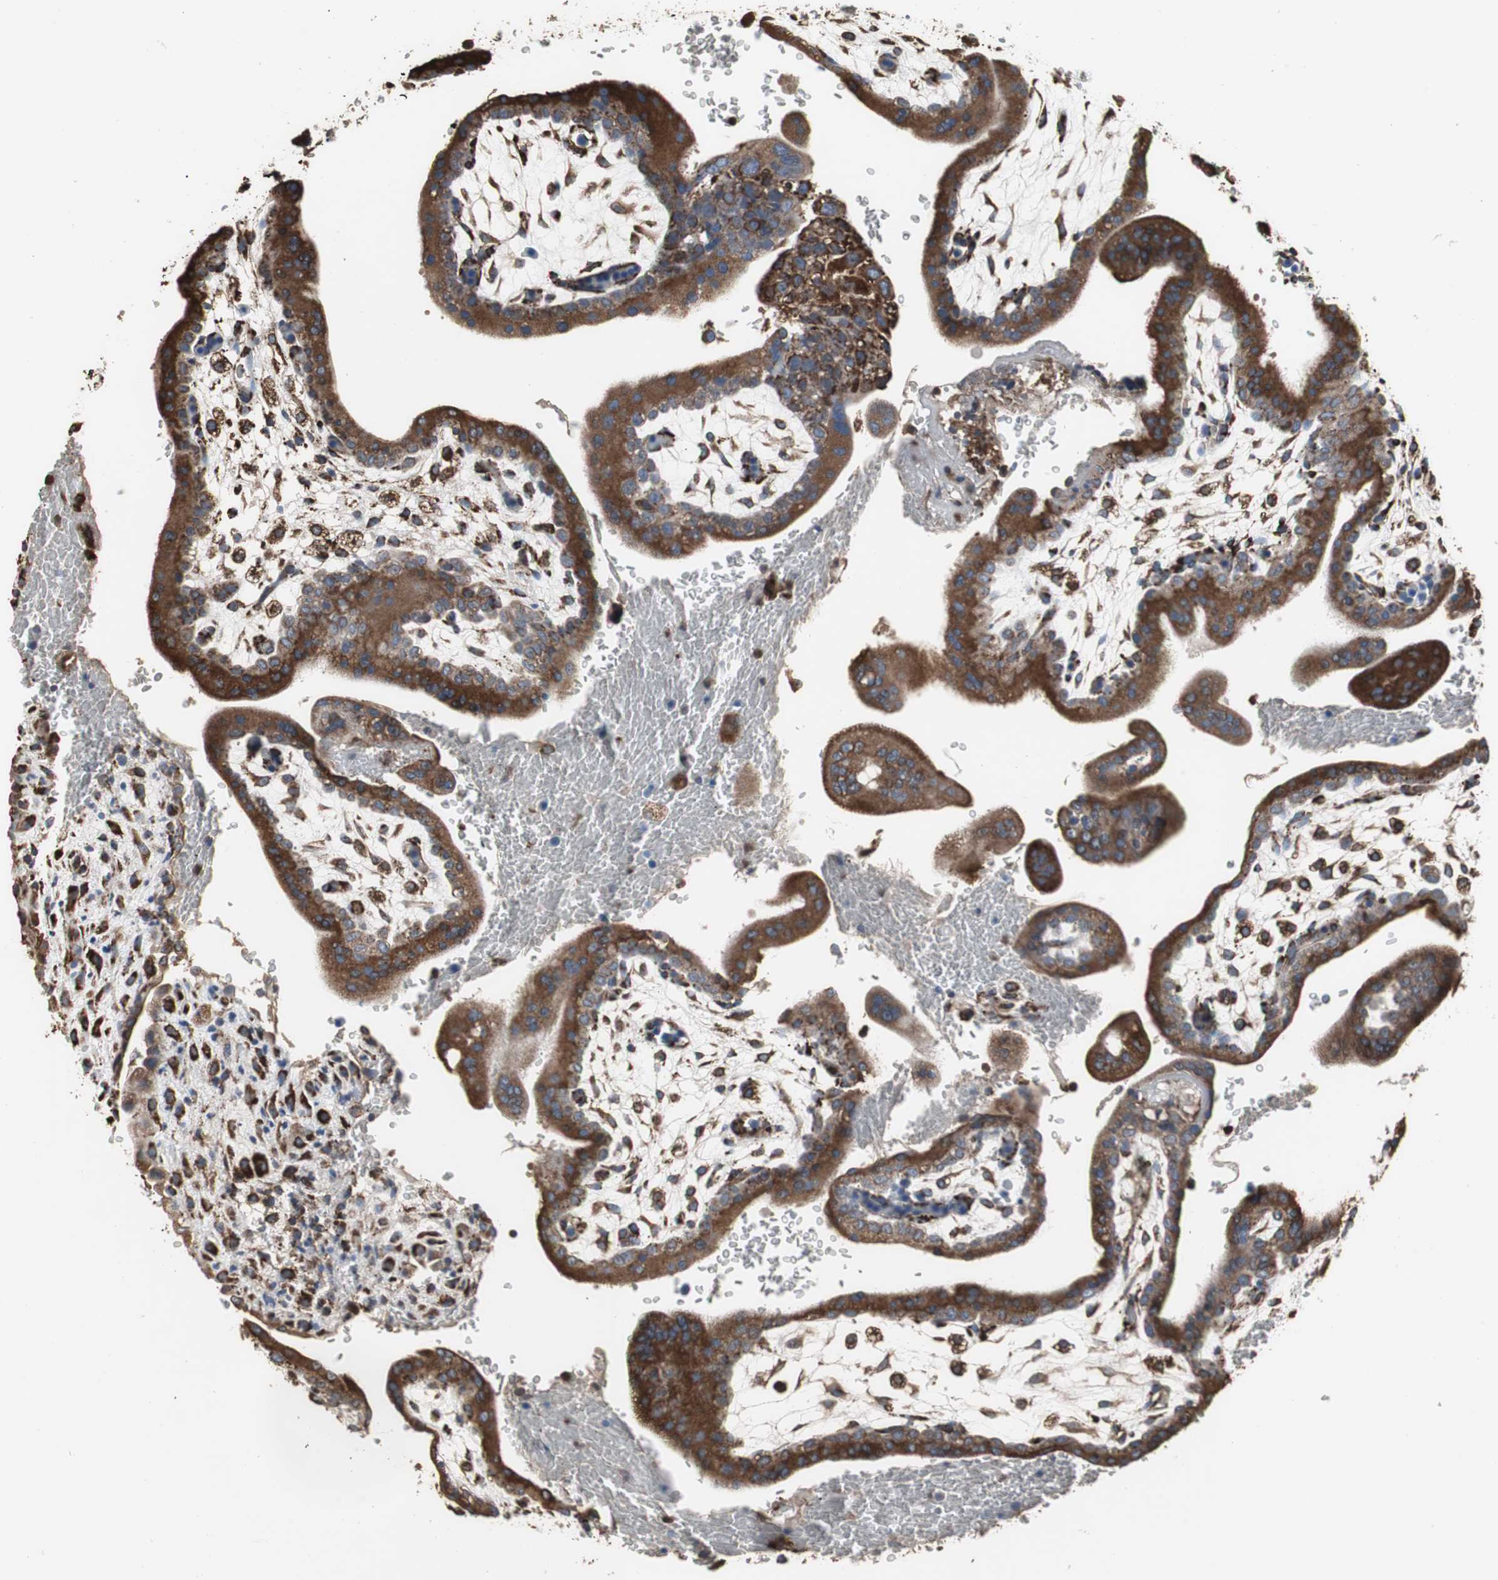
{"staining": {"intensity": "strong", "quantity": ">75%", "location": "cytoplasmic/membranous"}, "tissue": "placenta", "cell_type": "Decidual cells", "image_type": "normal", "snomed": [{"axis": "morphology", "description": "Normal tissue, NOS"}, {"axis": "topography", "description": "Placenta"}], "caption": "The immunohistochemical stain labels strong cytoplasmic/membranous positivity in decidual cells of benign placenta. The protein is stained brown, and the nuclei are stained in blue (DAB (3,3'-diaminobenzidine) IHC with brightfield microscopy, high magnification).", "gene": "CALU", "patient": {"sex": "female", "age": 35}}